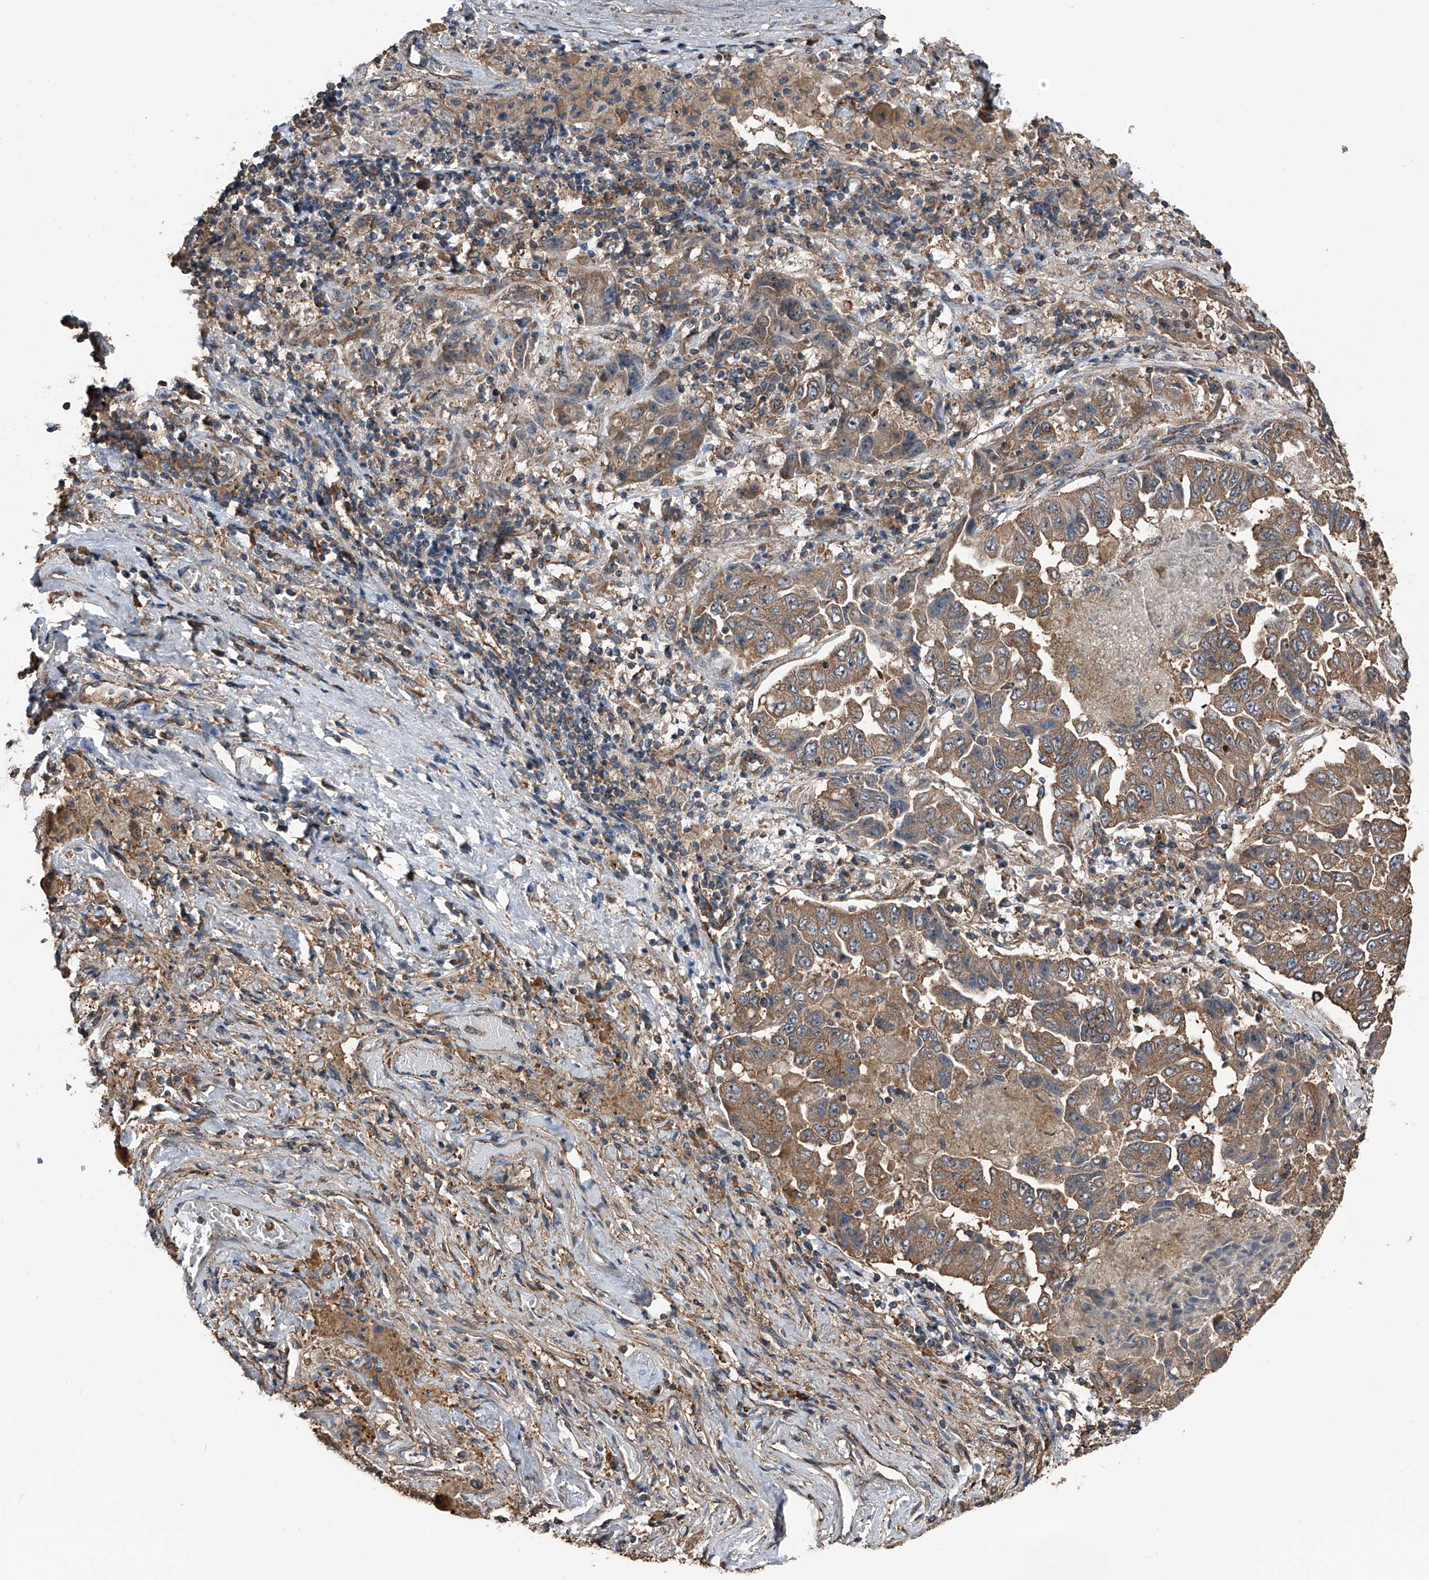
{"staining": {"intensity": "moderate", "quantity": "25%-75%", "location": "cytoplasmic/membranous"}, "tissue": "lung cancer", "cell_type": "Tumor cells", "image_type": "cancer", "snomed": [{"axis": "morphology", "description": "Adenocarcinoma, NOS"}, {"axis": "topography", "description": "Lung"}], "caption": "Tumor cells exhibit medium levels of moderate cytoplasmic/membranous positivity in approximately 25%-75% of cells in lung adenocarcinoma.", "gene": "KCNJ2", "patient": {"sex": "female", "age": 51}}